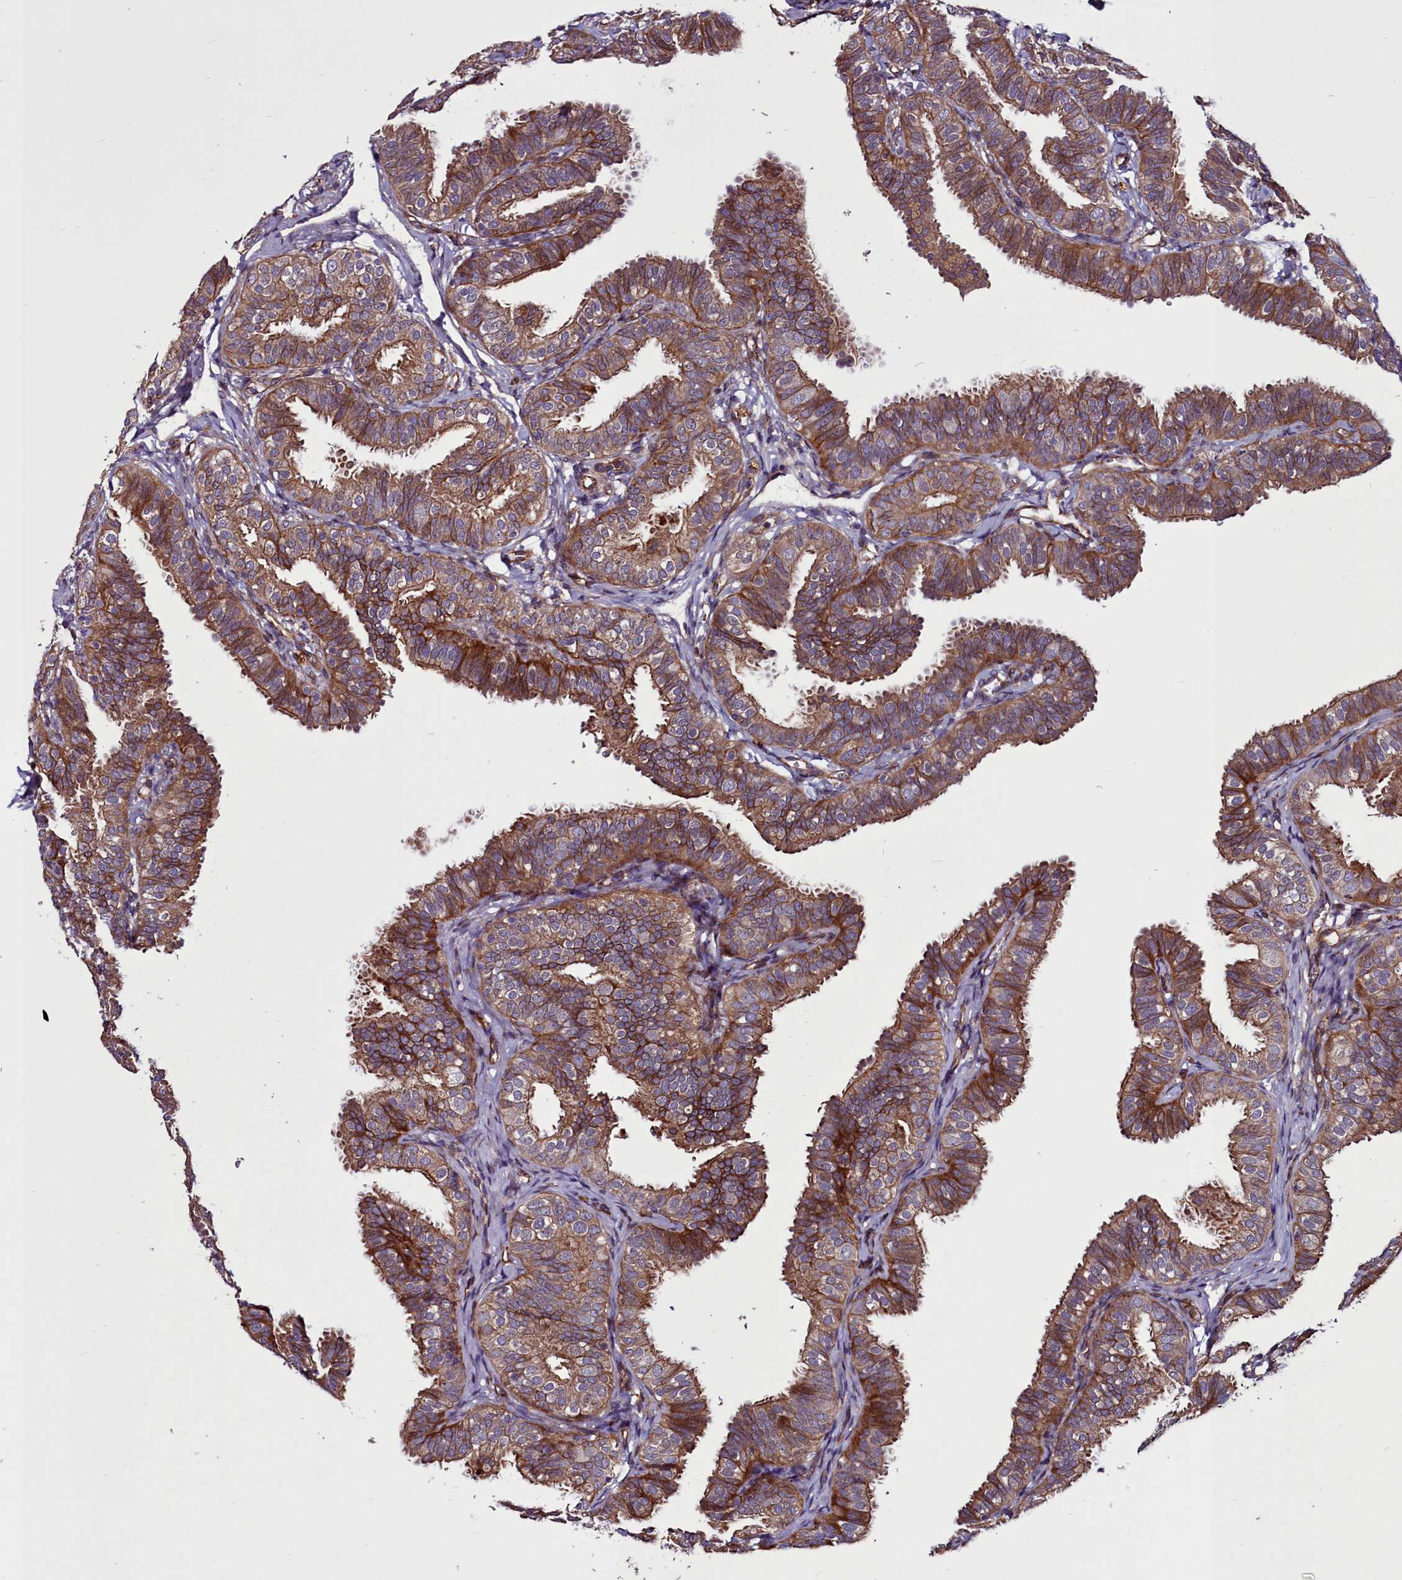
{"staining": {"intensity": "strong", "quantity": ">75%", "location": "cytoplasmic/membranous"}, "tissue": "fallopian tube", "cell_type": "Glandular cells", "image_type": "normal", "snomed": [{"axis": "morphology", "description": "Normal tissue, NOS"}, {"axis": "topography", "description": "Fallopian tube"}], "caption": "Immunohistochemical staining of unremarkable fallopian tube exhibits strong cytoplasmic/membranous protein positivity in approximately >75% of glandular cells.", "gene": "MCRIP1", "patient": {"sex": "female", "age": 35}}